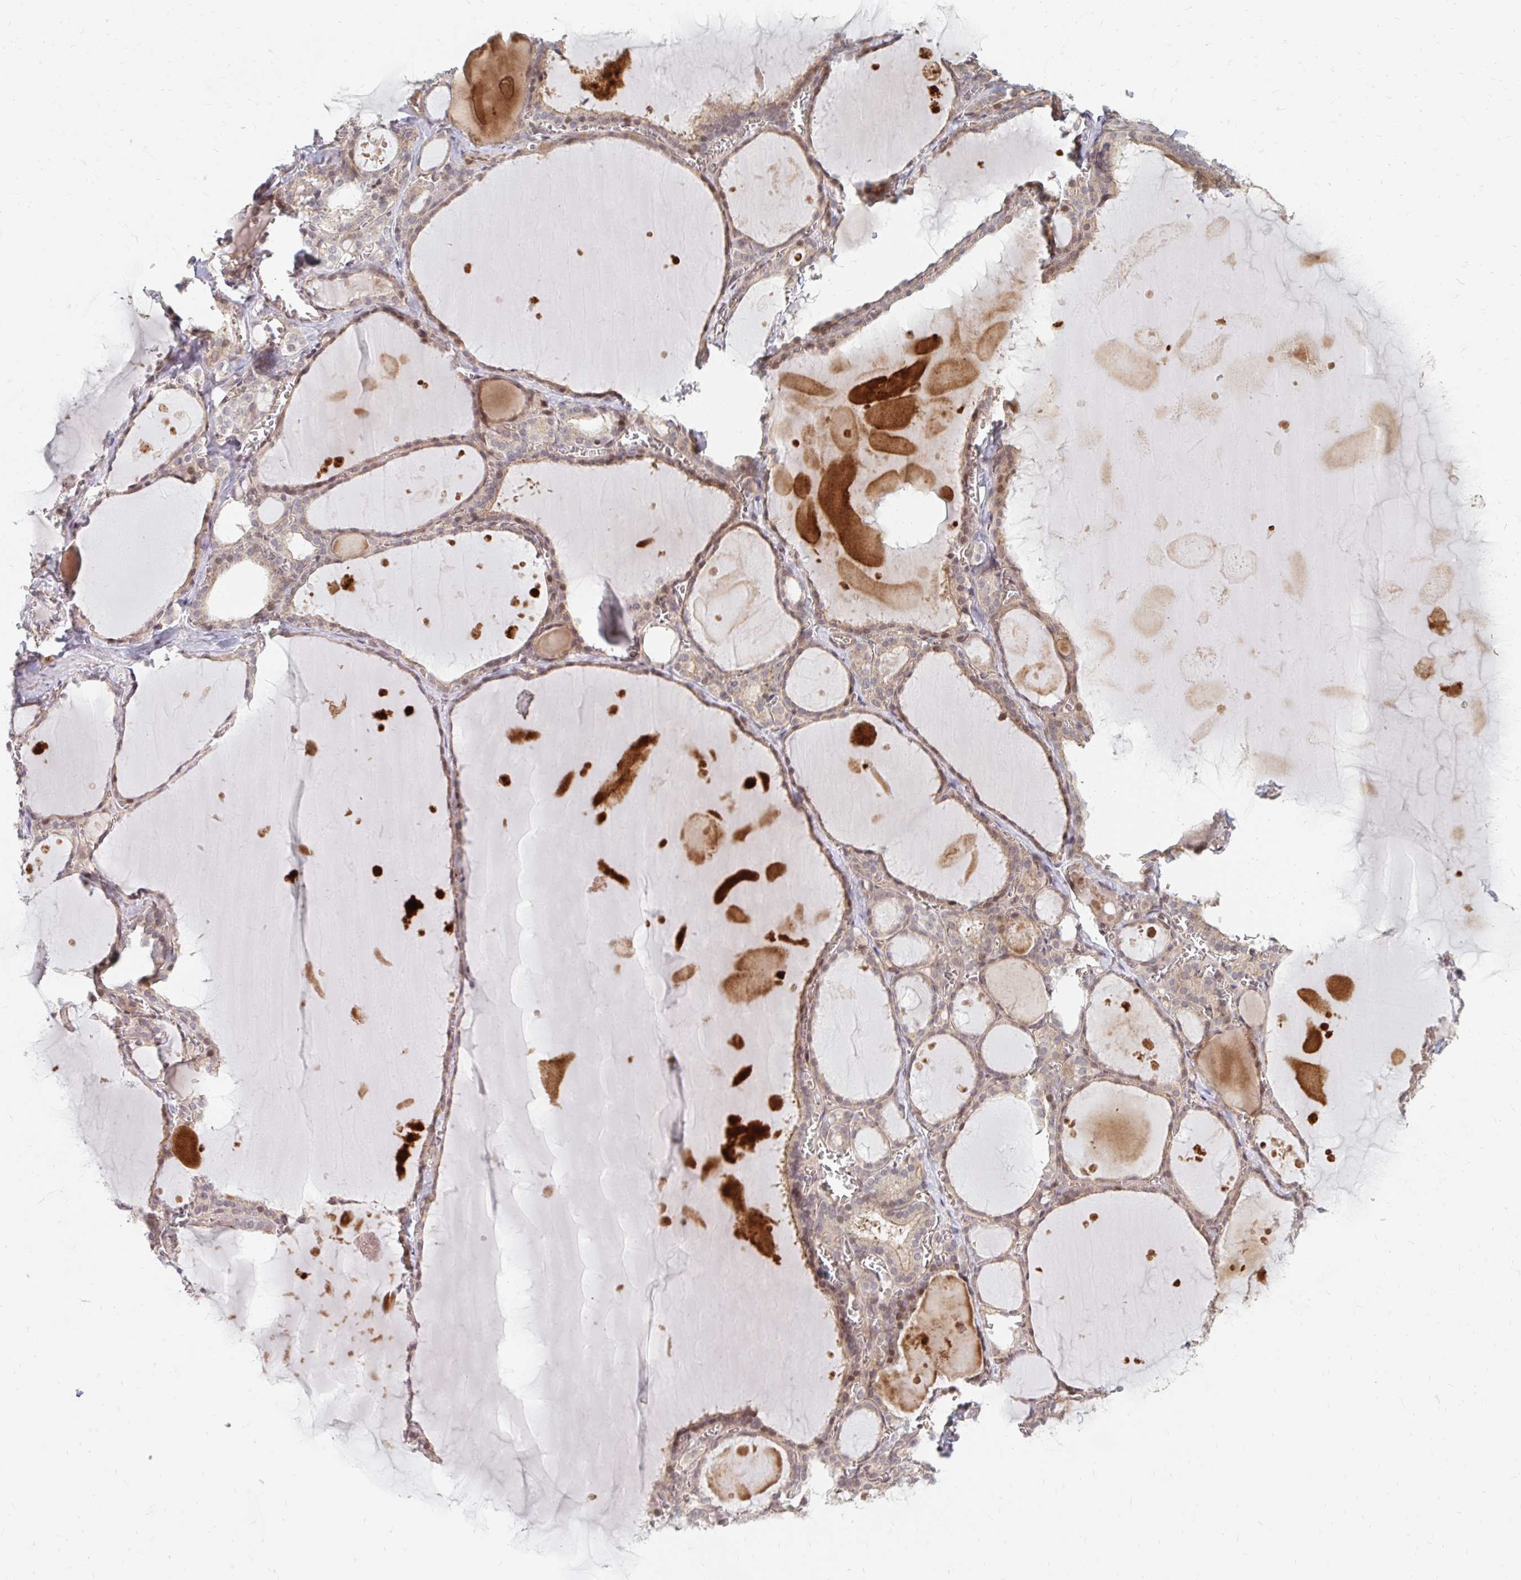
{"staining": {"intensity": "weak", "quantity": "25%-75%", "location": "cytoplasmic/membranous"}, "tissue": "thyroid gland", "cell_type": "Glandular cells", "image_type": "normal", "snomed": [{"axis": "morphology", "description": "Normal tissue, NOS"}, {"axis": "topography", "description": "Thyroid gland"}], "caption": "About 25%-75% of glandular cells in normal thyroid gland display weak cytoplasmic/membranous protein positivity as visualized by brown immunohistochemical staining.", "gene": "ZNF285", "patient": {"sex": "male", "age": 56}}